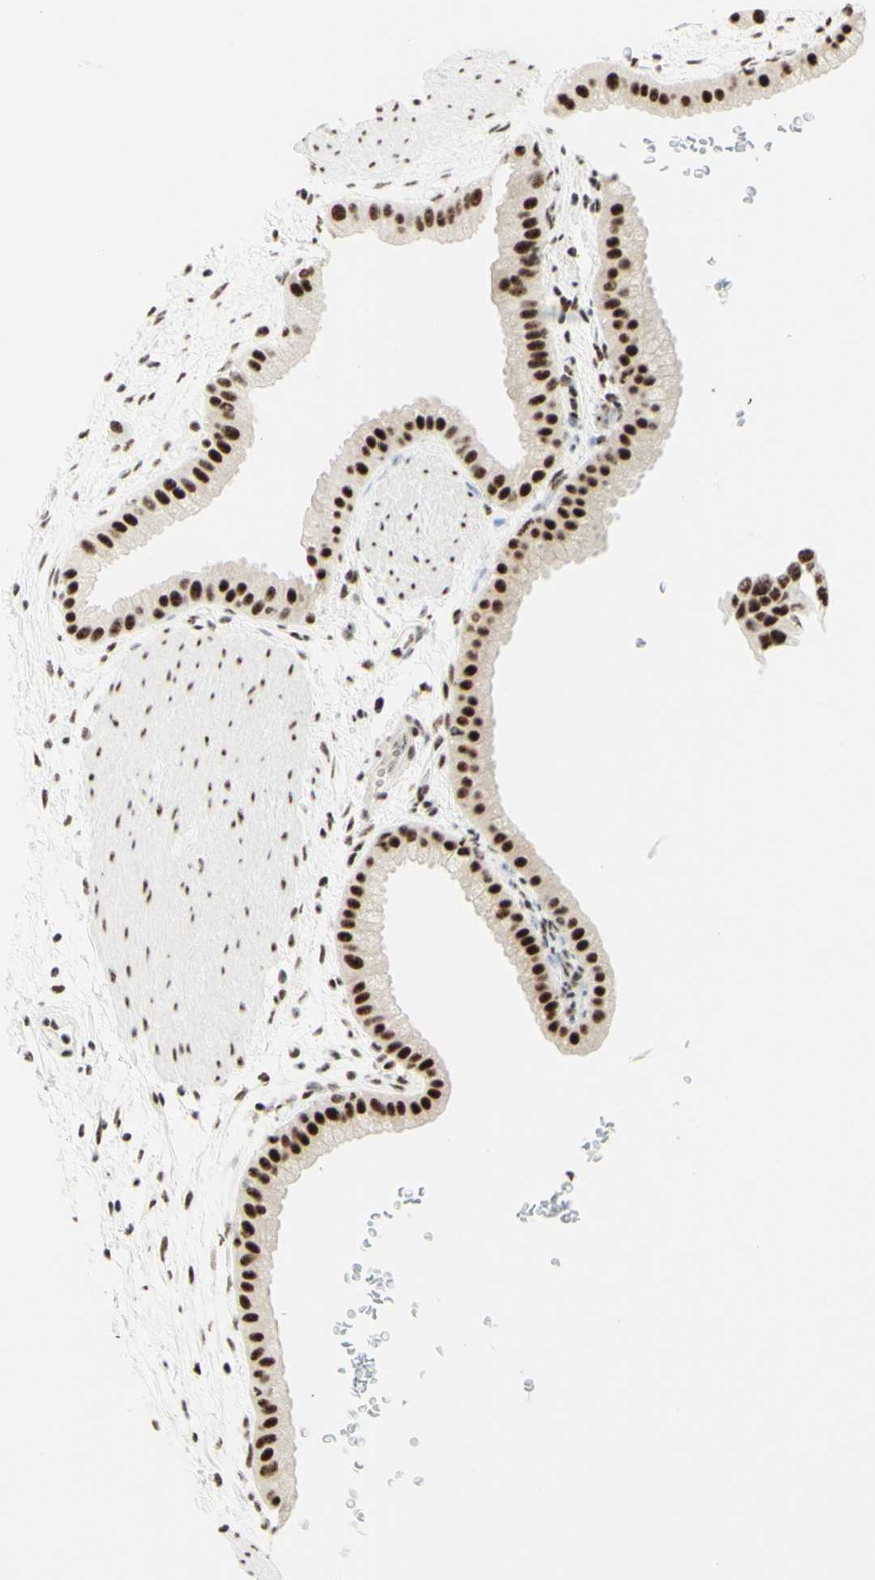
{"staining": {"intensity": "strong", "quantity": ">75%", "location": "nuclear"}, "tissue": "gallbladder", "cell_type": "Glandular cells", "image_type": "normal", "snomed": [{"axis": "morphology", "description": "Normal tissue, NOS"}, {"axis": "topography", "description": "Gallbladder"}], "caption": "Immunohistochemistry (IHC) (DAB) staining of benign human gallbladder shows strong nuclear protein positivity in approximately >75% of glandular cells.", "gene": "WTAP", "patient": {"sex": "female", "age": 64}}